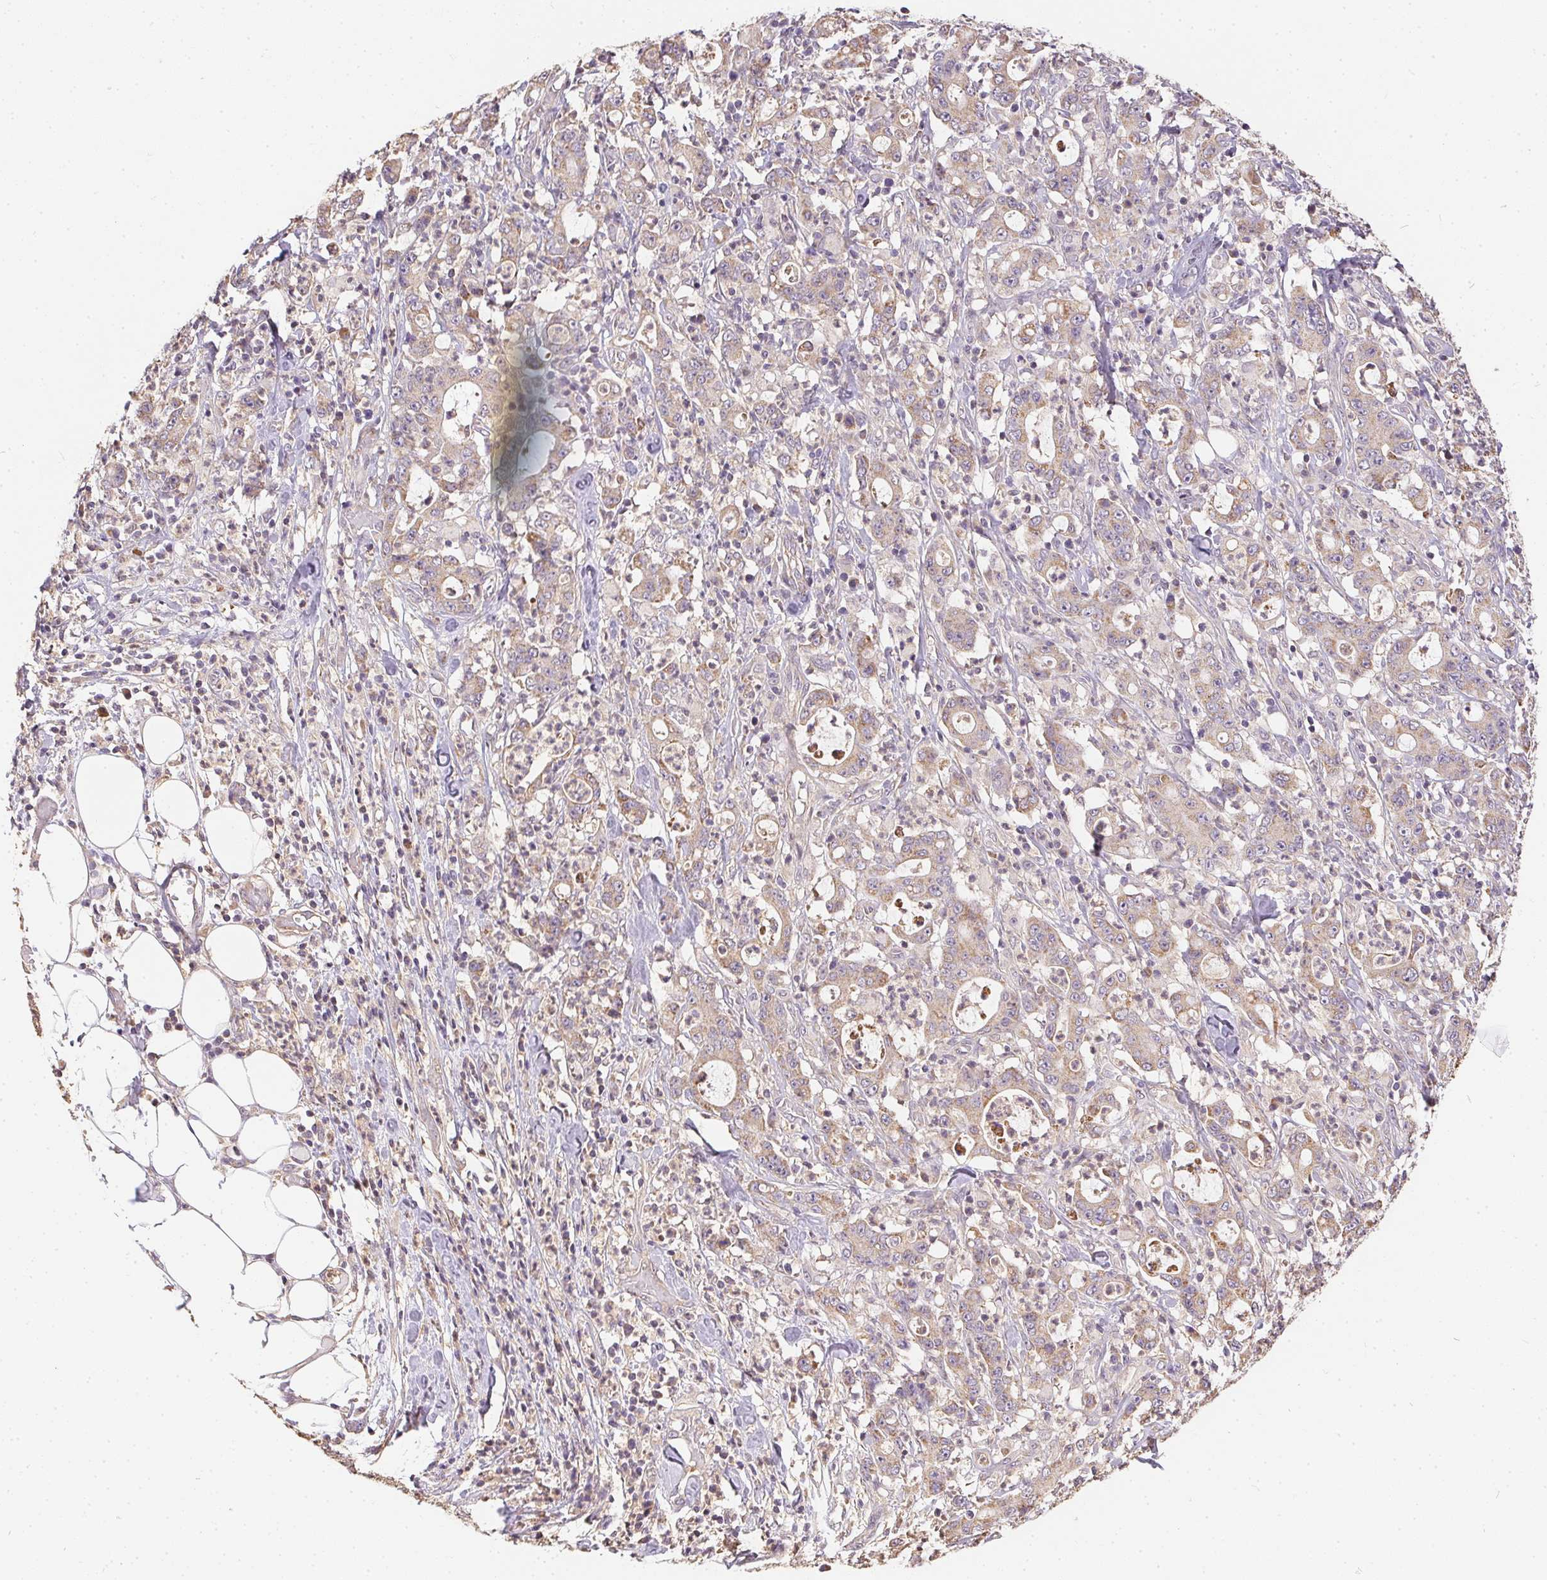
{"staining": {"intensity": "weak", "quantity": "25%-75%", "location": "cytoplasmic/membranous"}, "tissue": "stomach cancer", "cell_type": "Tumor cells", "image_type": "cancer", "snomed": [{"axis": "morphology", "description": "Adenocarcinoma, NOS"}, {"axis": "topography", "description": "Stomach, upper"}], "caption": "Stomach adenocarcinoma was stained to show a protein in brown. There is low levels of weak cytoplasmic/membranous staining in about 25%-75% of tumor cells.", "gene": "REV3L", "patient": {"sex": "male", "age": 68}}